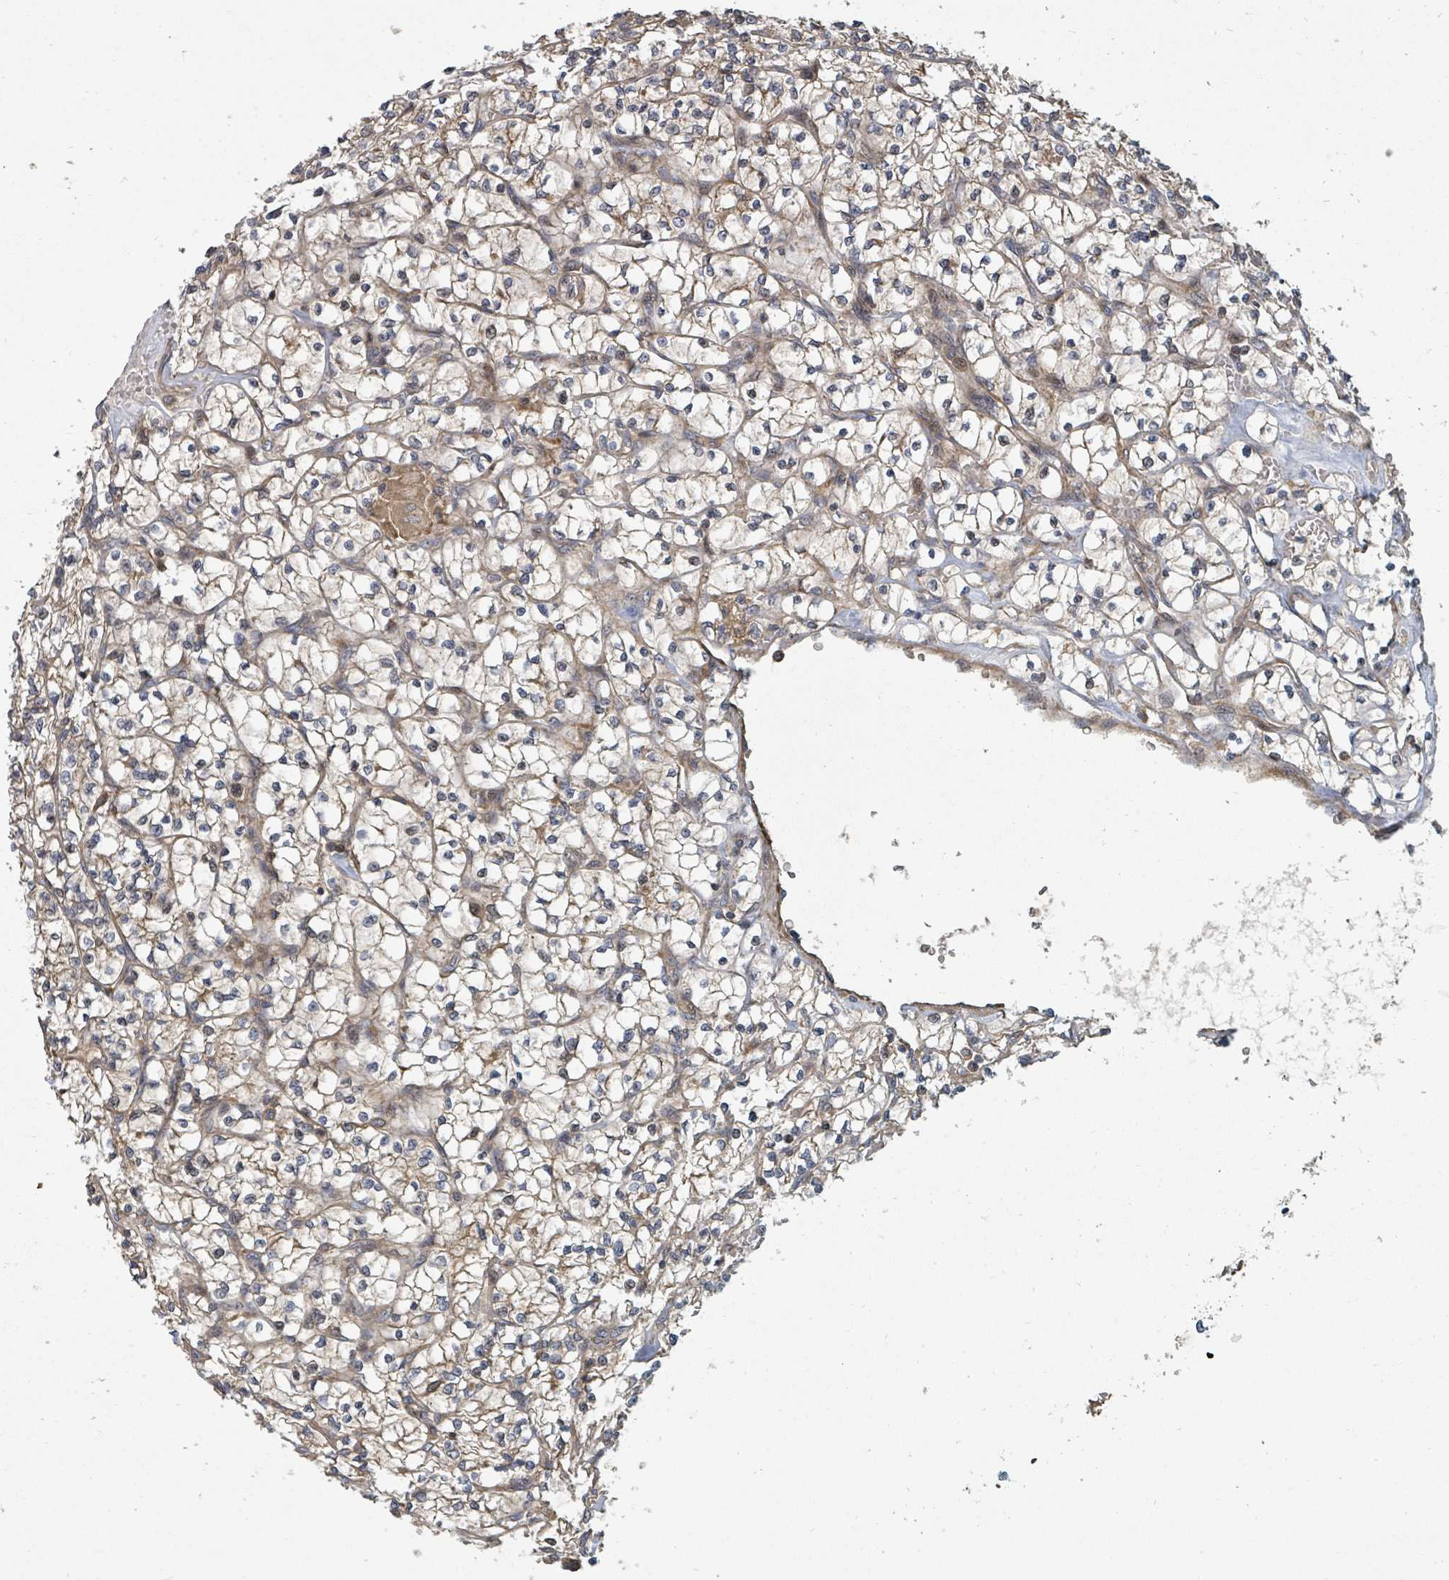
{"staining": {"intensity": "moderate", "quantity": "25%-75%", "location": "cytoplasmic/membranous"}, "tissue": "renal cancer", "cell_type": "Tumor cells", "image_type": "cancer", "snomed": [{"axis": "morphology", "description": "Adenocarcinoma, NOS"}, {"axis": "topography", "description": "Kidney"}], "caption": "Renal adenocarcinoma tissue displays moderate cytoplasmic/membranous expression in about 25%-75% of tumor cells The protein of interest is shown in brown color, while the nuclei are stained blue.", "gene": "DPM1", "patient": {"sex": "female", "age": 64}}